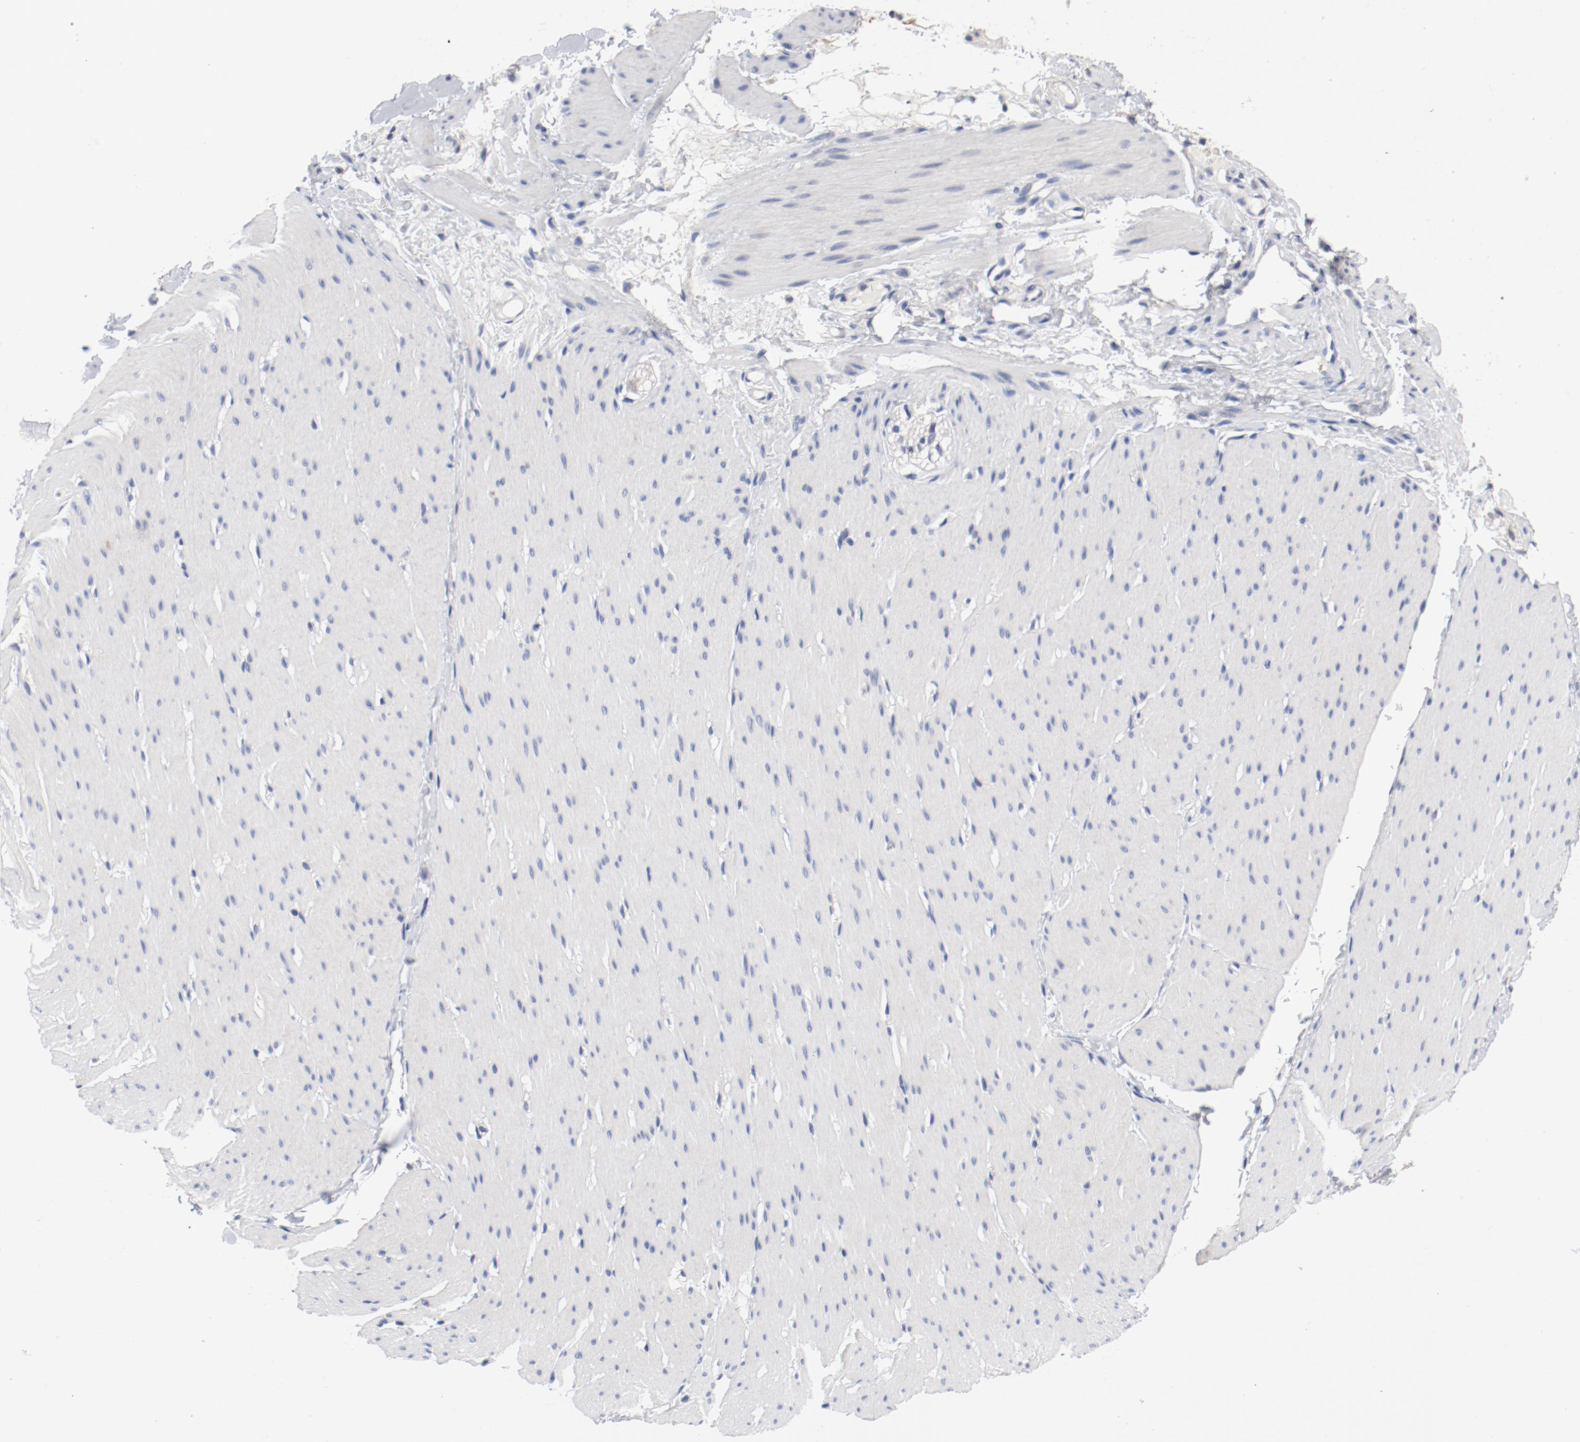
{"staining": {"intensity": "negative", "quantity": "none", "location": "none"}, "tissue": "smooth muscle", "cell_type": "Smooth muscle cells", "image_type": "normal", "snomed": [{"axis": "morphology", "description": "Normal tissue, NOS"}, {"axis": "topography", "description": "Smooth muscle"}, {"axis": "topography", "description": "Colon"}], "caption": "A high-resolution histopathology image shows immunohistochemistry staining of normal smooth muscle, which exhibits no significant staining in smooth muscle cells. (DAB immunohistochemistry (IHC) visualized using brightfield microscopy, high magnification).", "gene": "ANKLE2", "patient": {"sex": "male", "age": 67}}